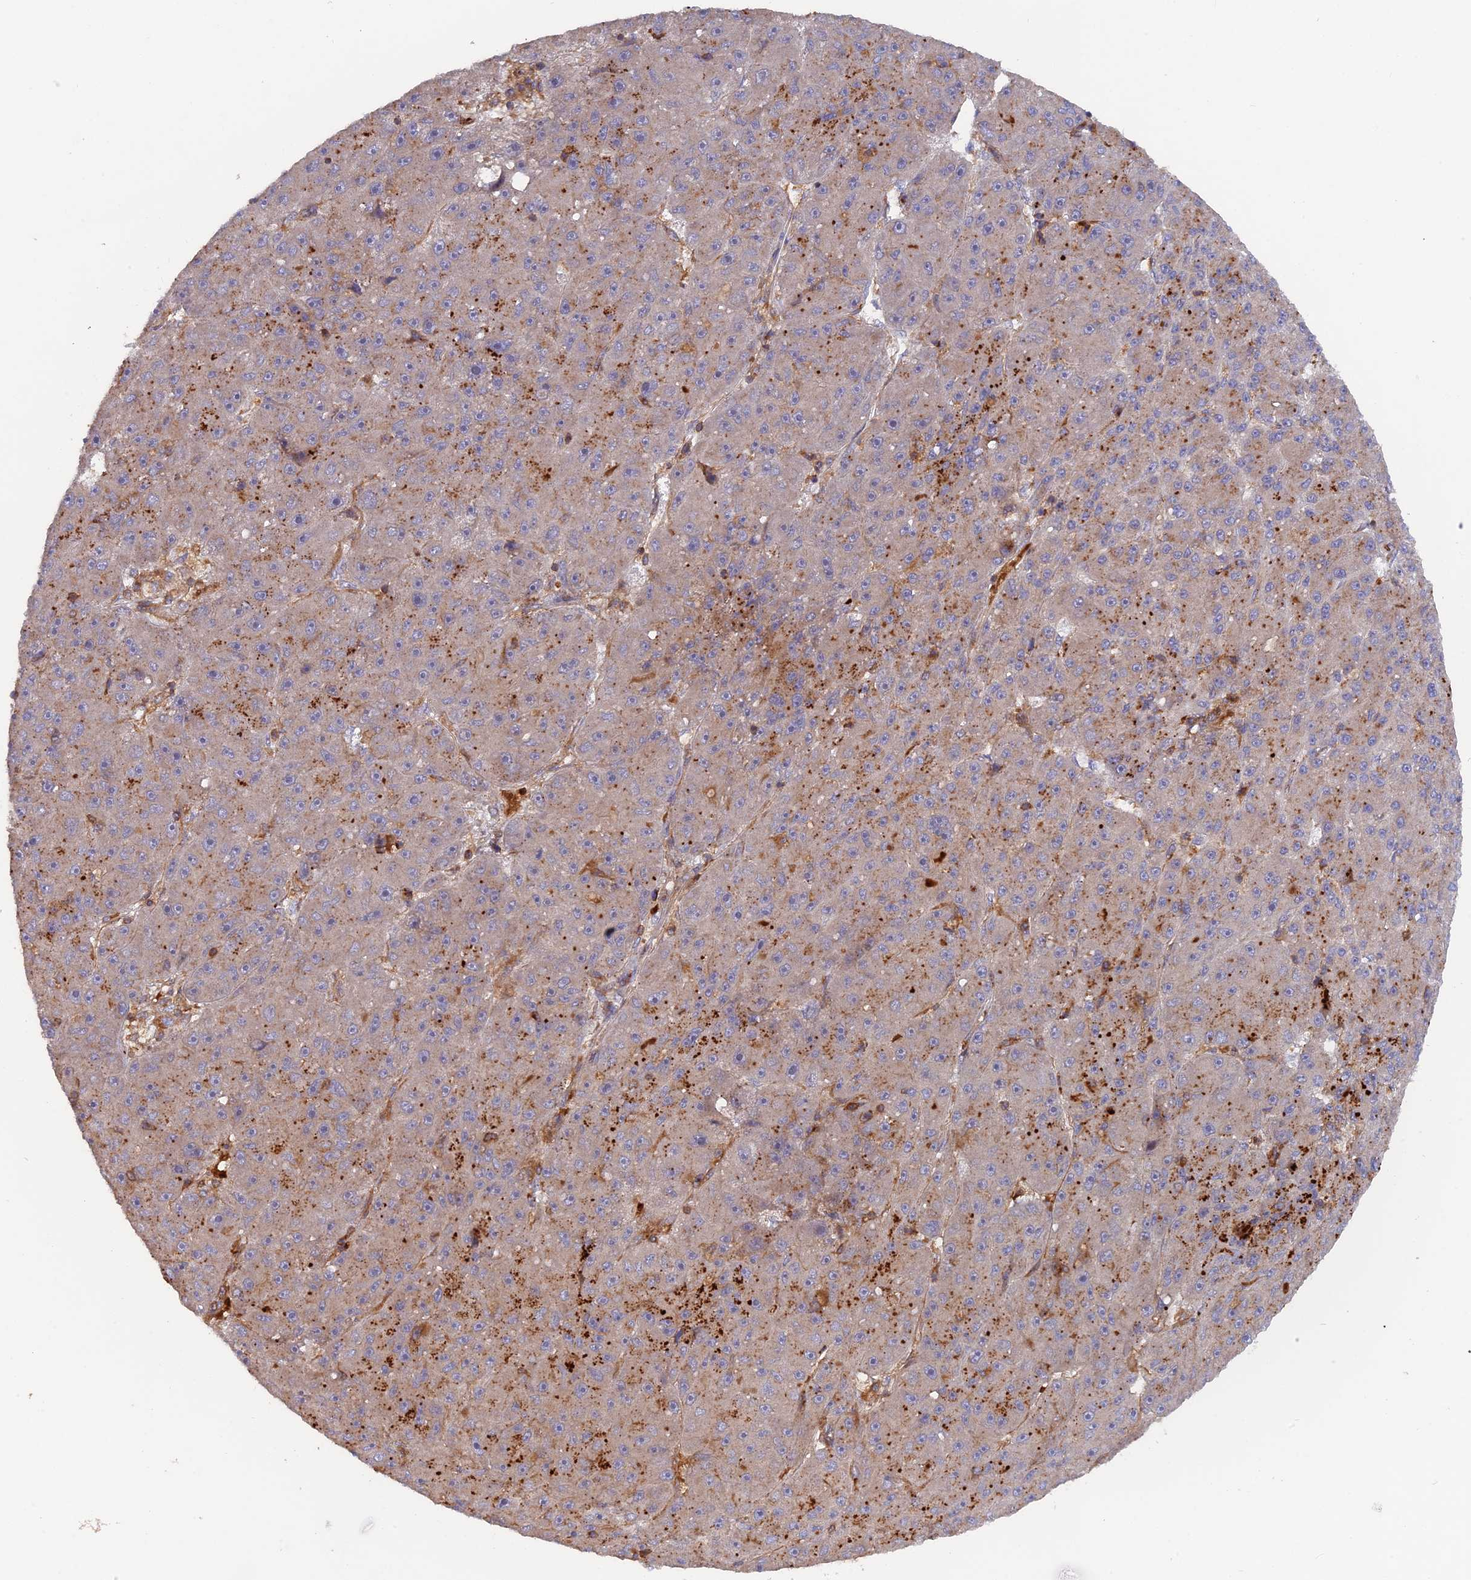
{"staining": {"intensity": "negative", "quantity": "none", "location": "none"}, "tissue": "liver cancer", "cell_type": "Tumor cells", "image_type": "cancer", "snomed": [{"axis": "morphology", "description": "Carcinoma, Hepatocellular, NOS"}, {"axis": "topography", "description": "Liver"}], "caption": "A histopathology image of human liver hepatocellular carcinoma is negative for staining in tumor cells. The staining was performed using DAB (3,3'-diaminobenzidine) to visualize the protein expression in brown, while the nuclei were stained in blue with hematoxylin (Magnification: 20x).", "gene": "CPNE7", "patient": {"sex": "male", "age": 67}}